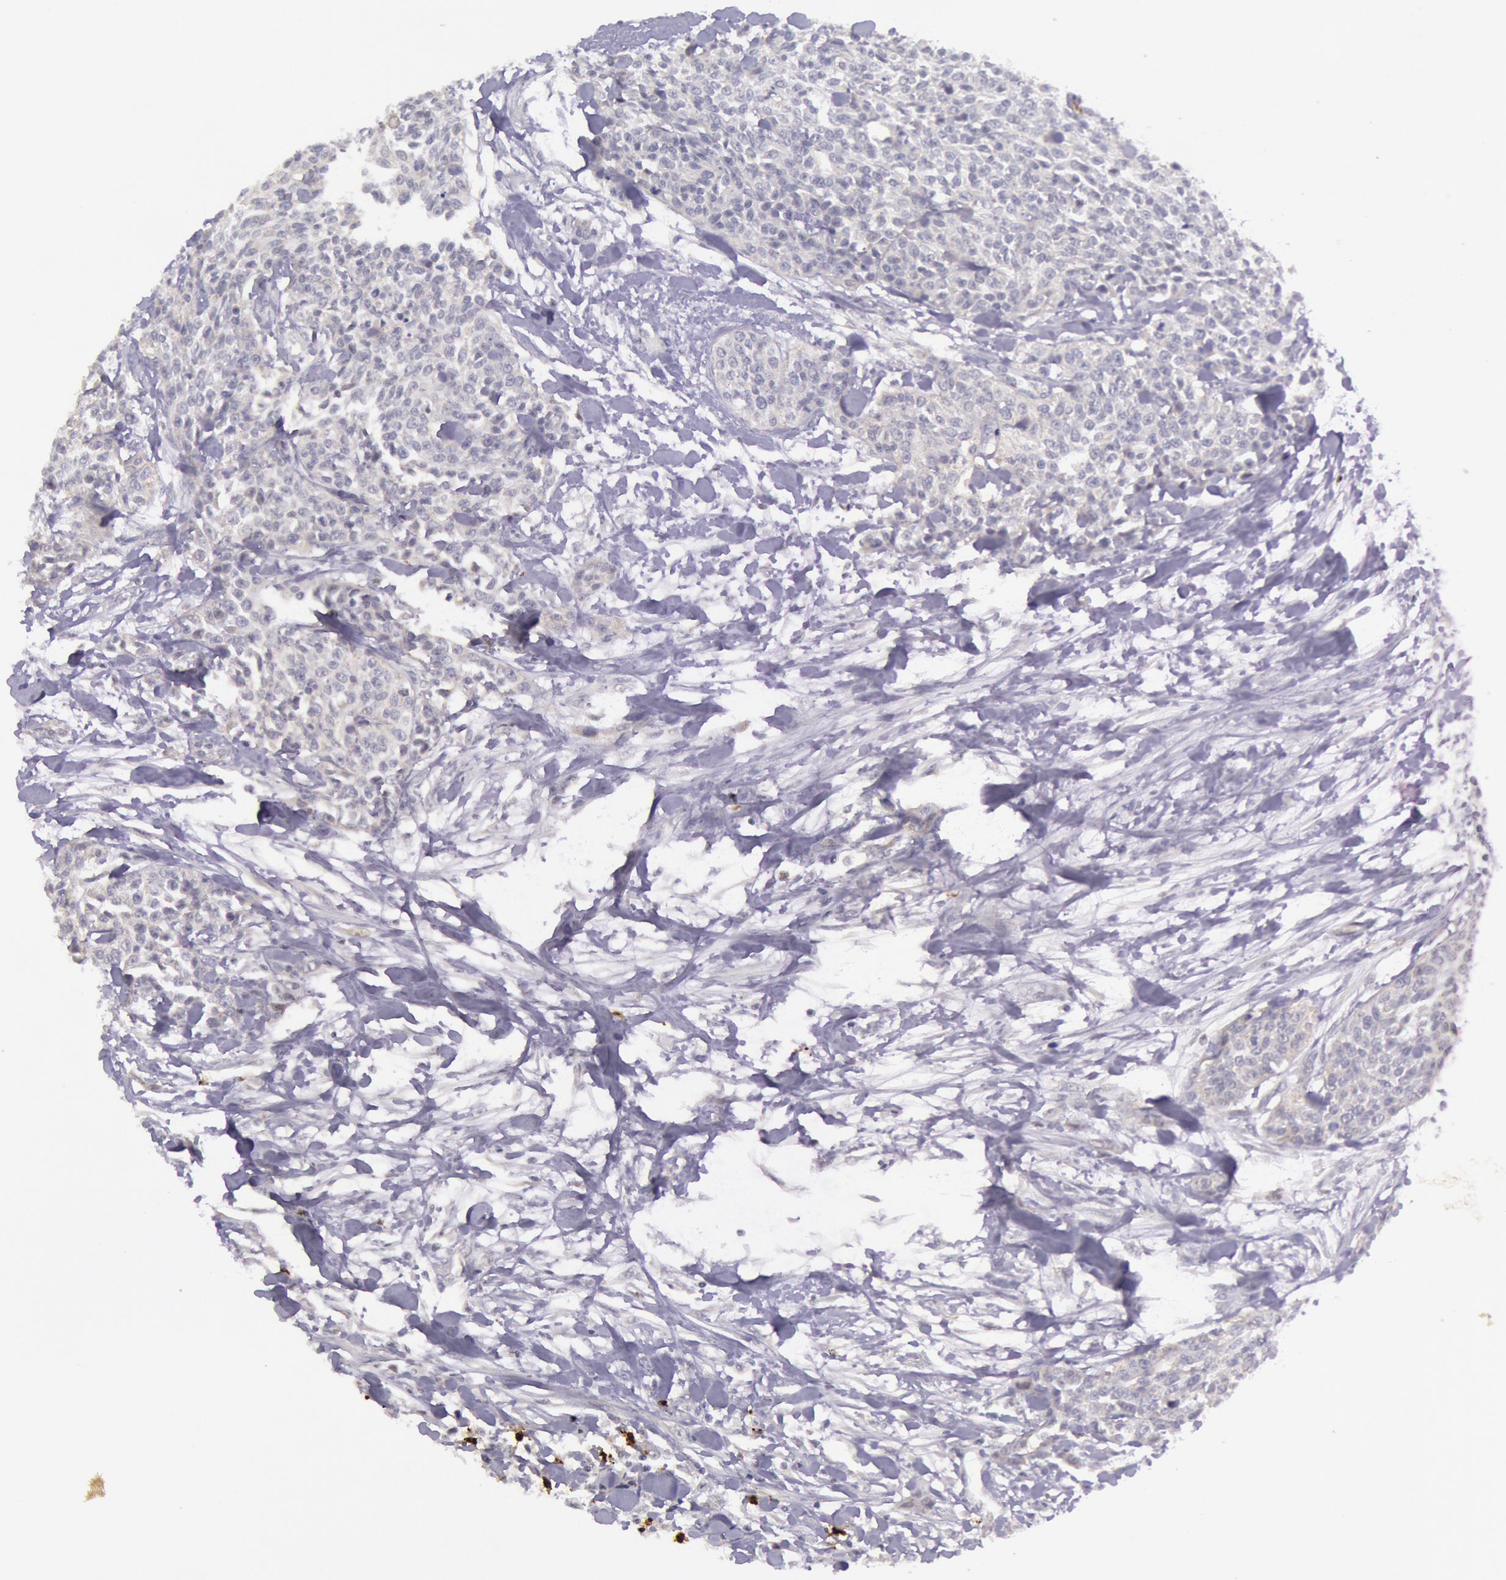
{"staining": {"intensity": "negative", "quantity": "none", "location": "none"}, "tissue": "urothelial cancer", "cell_type": "Tumor cells", "image_type": "cancer", "snomed": [{"axis": "morphology", "description": "Urothelial carcinoma, High grade"}, {"axis": "topography", "description": "Urinary bladder"}], "caption": "An immunohistochemistry (IHC) image of urothelial carcinoma (high-grade) is shown. There is no staining in tumor cells of urothelial carcinoma (high-grade).", "gene": "KDM6A", "patient": {"sex": "male", "age": 56}}